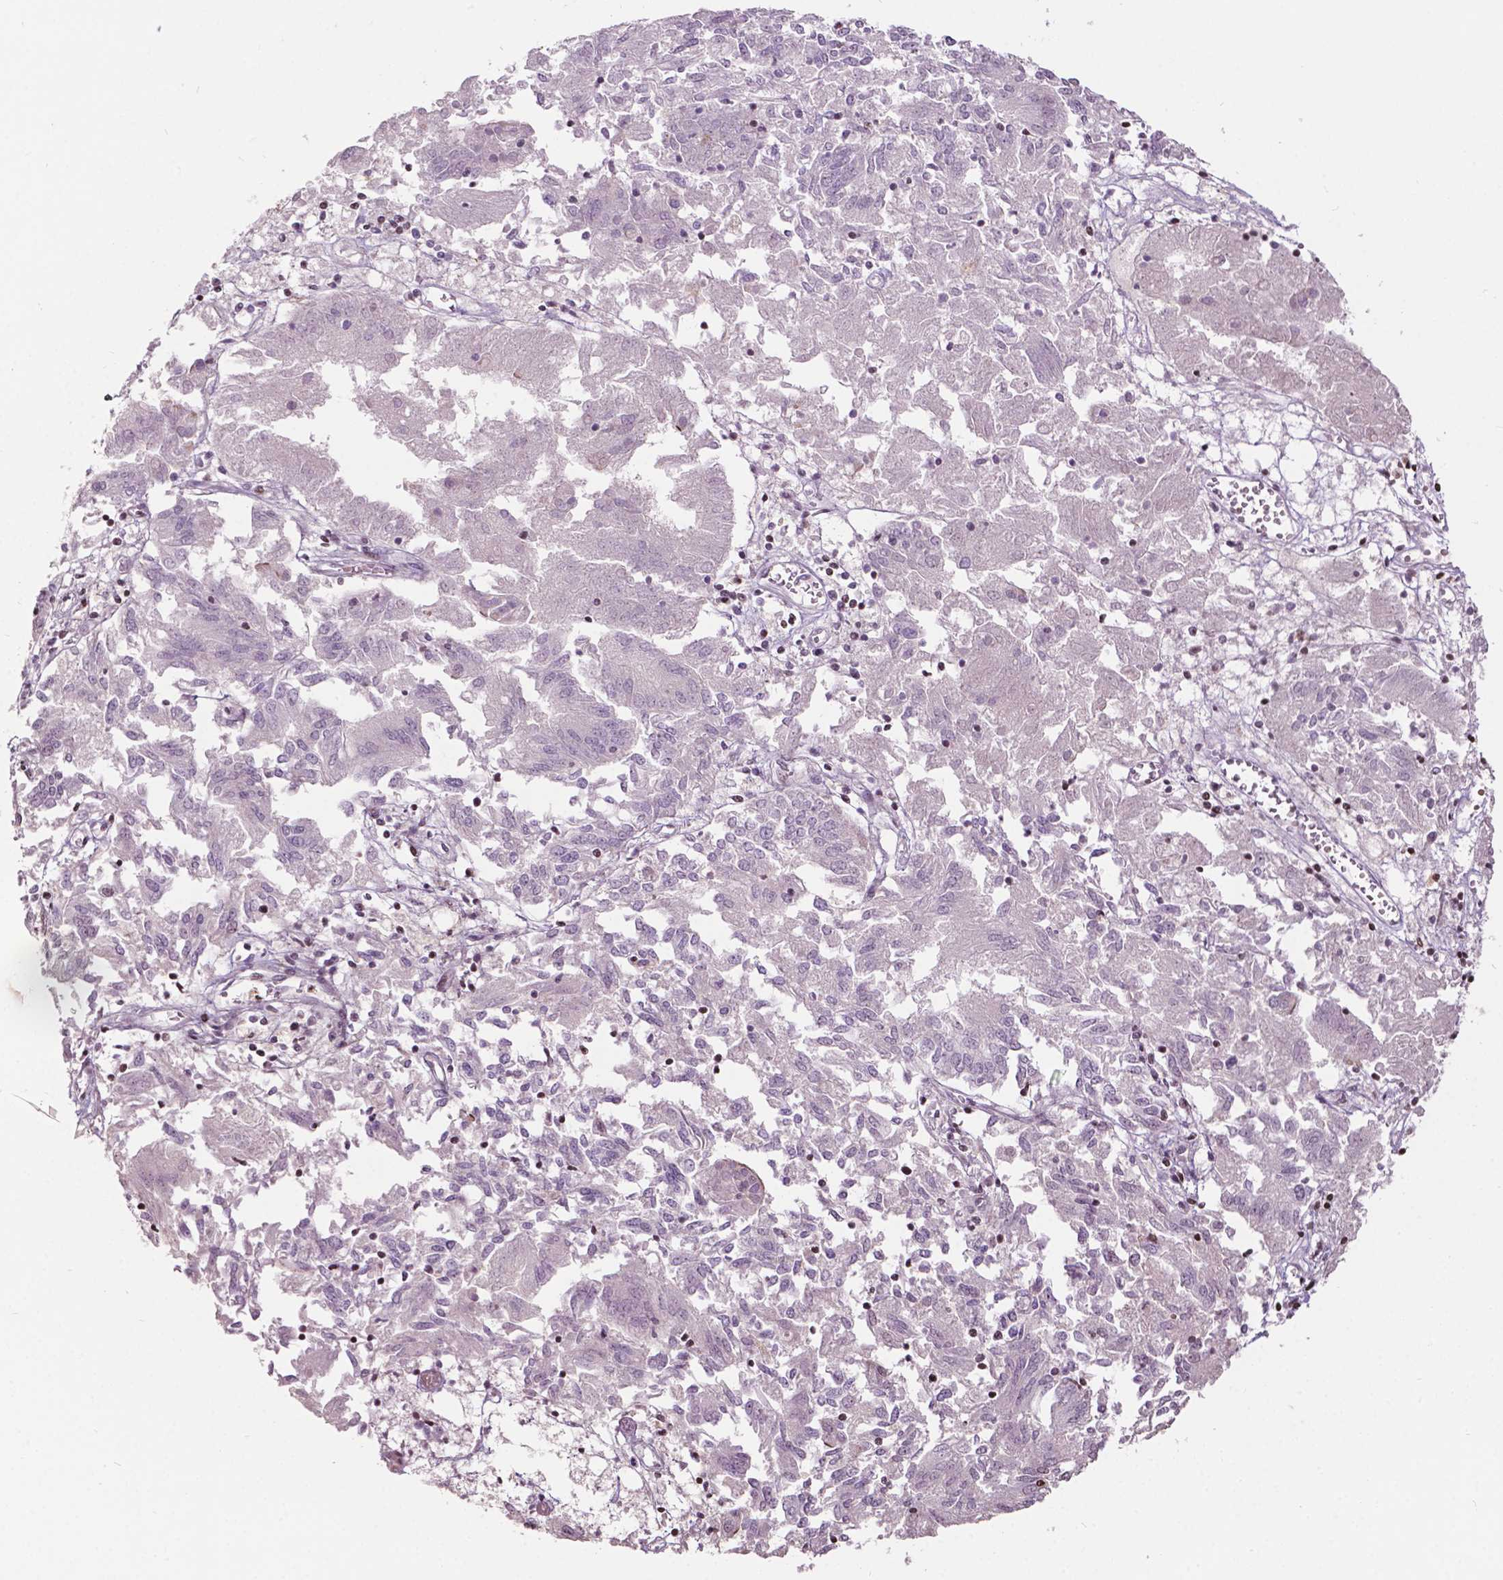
{"staining": {"intensity": "negative", "quantity": "none", "location": "none"}, "tissue": "endometrial cancer", "cell_type": "Tumor cells", "image_type": "cancer", "snomed": [{"axis": "morphology", "description": "Adenocarcinoma, NOS"}, {"axis": "topography", "description": "Endometrium"}], "caption": "Tumor cells are negative for brown protein staining in endometrial cancer.", "gene": "PTPN18", "patient": {"sex": "female", "age": 54}}